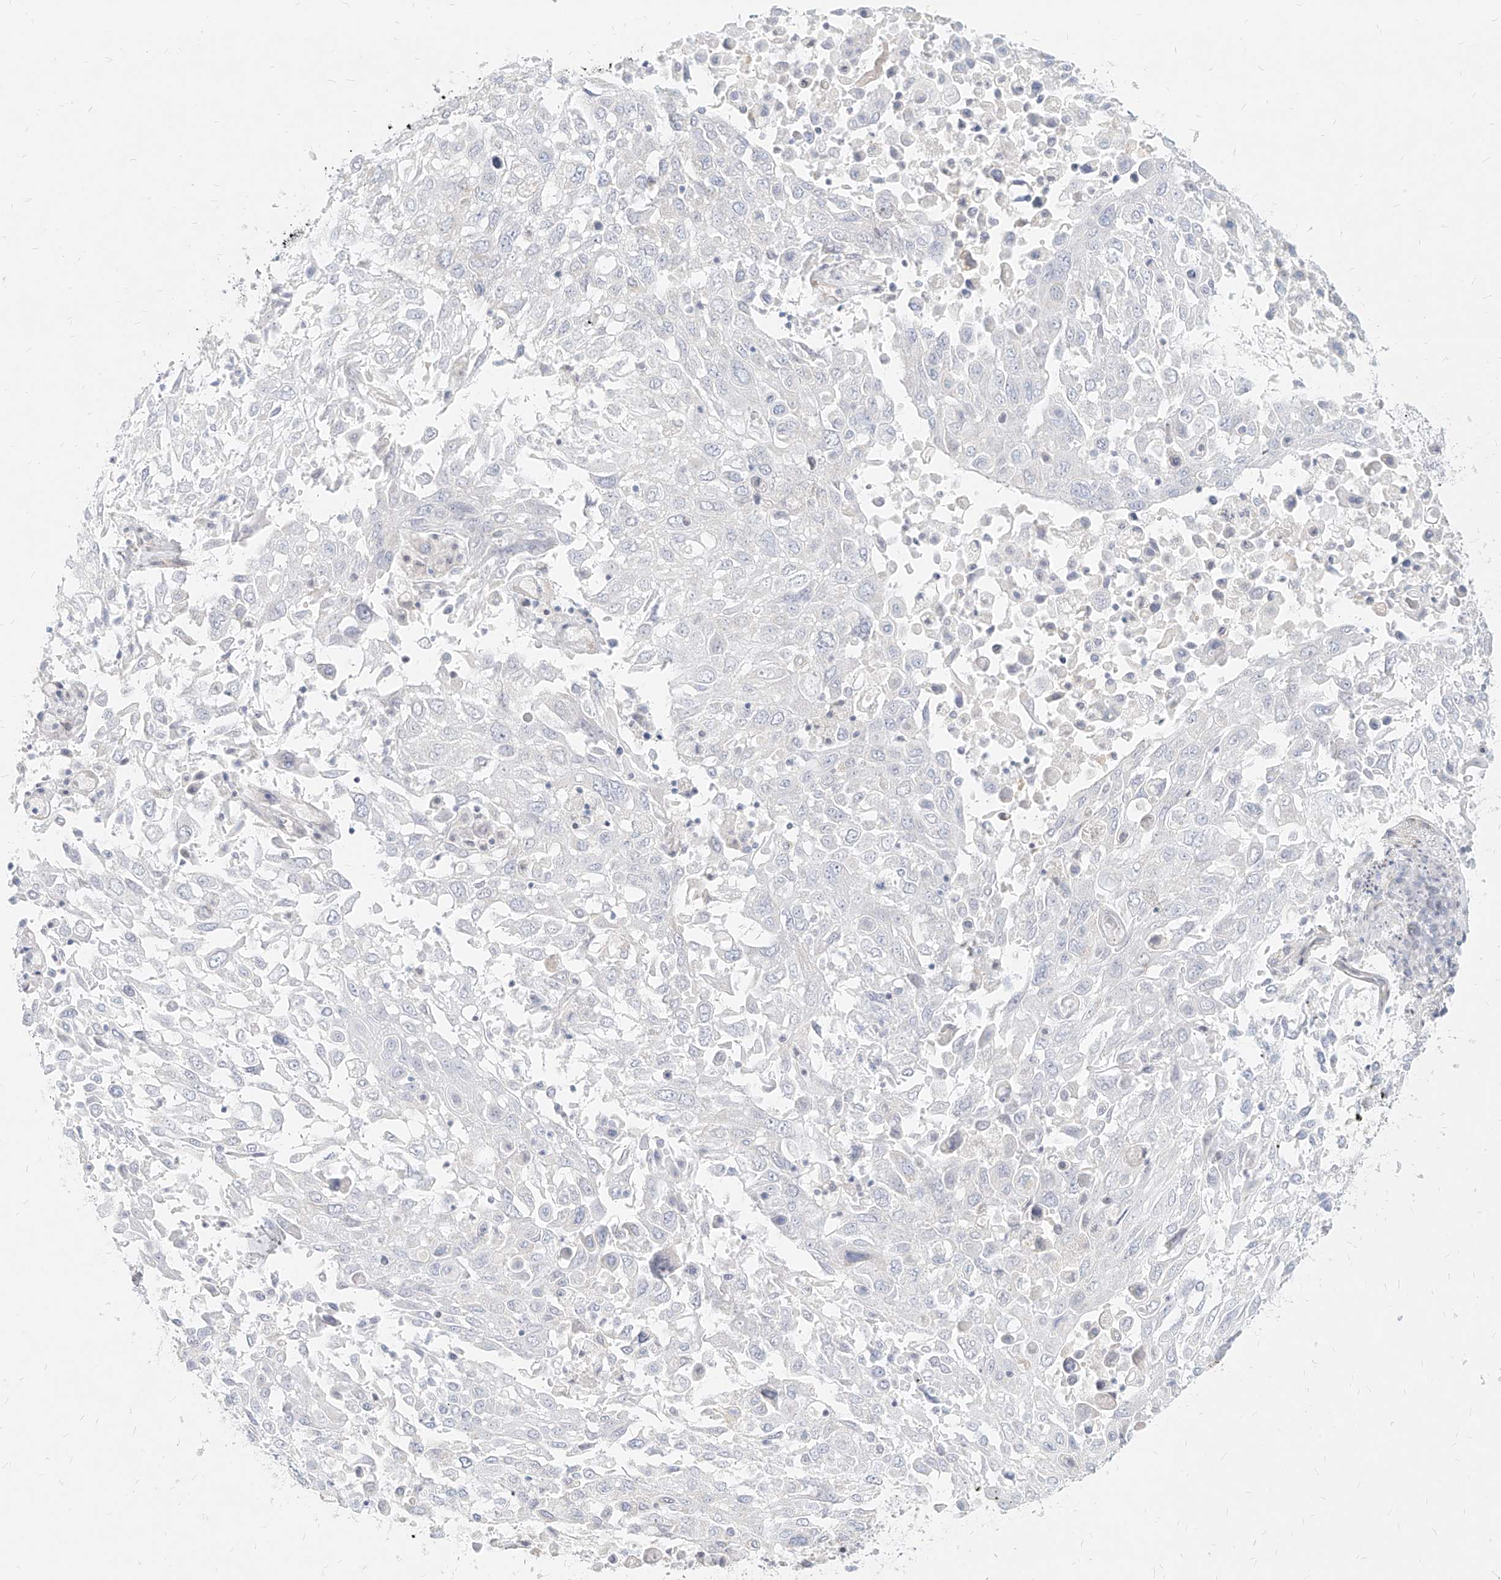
{"staining": {"intensity": "negative", "quantity": "none", "location": "none"}, "tissue": "lung cancer", "cell_type": "Tumor cells", "image_type": "cancer", "snomed": [{"axis": "morphology", "description": "Squamous cell carcinoma, NOS"}, {"axis": "topography", "description": "Lung"}], "caption": "Immunohistochemistry (IHC) histopathology image of neoplastic tissue: squamous cell carcinoma (lung) stained with DAB reveals no significant protein positivity in tumor cells.", "gene": "ITPKB", "patient": {"sex": "male", "age": 65}}